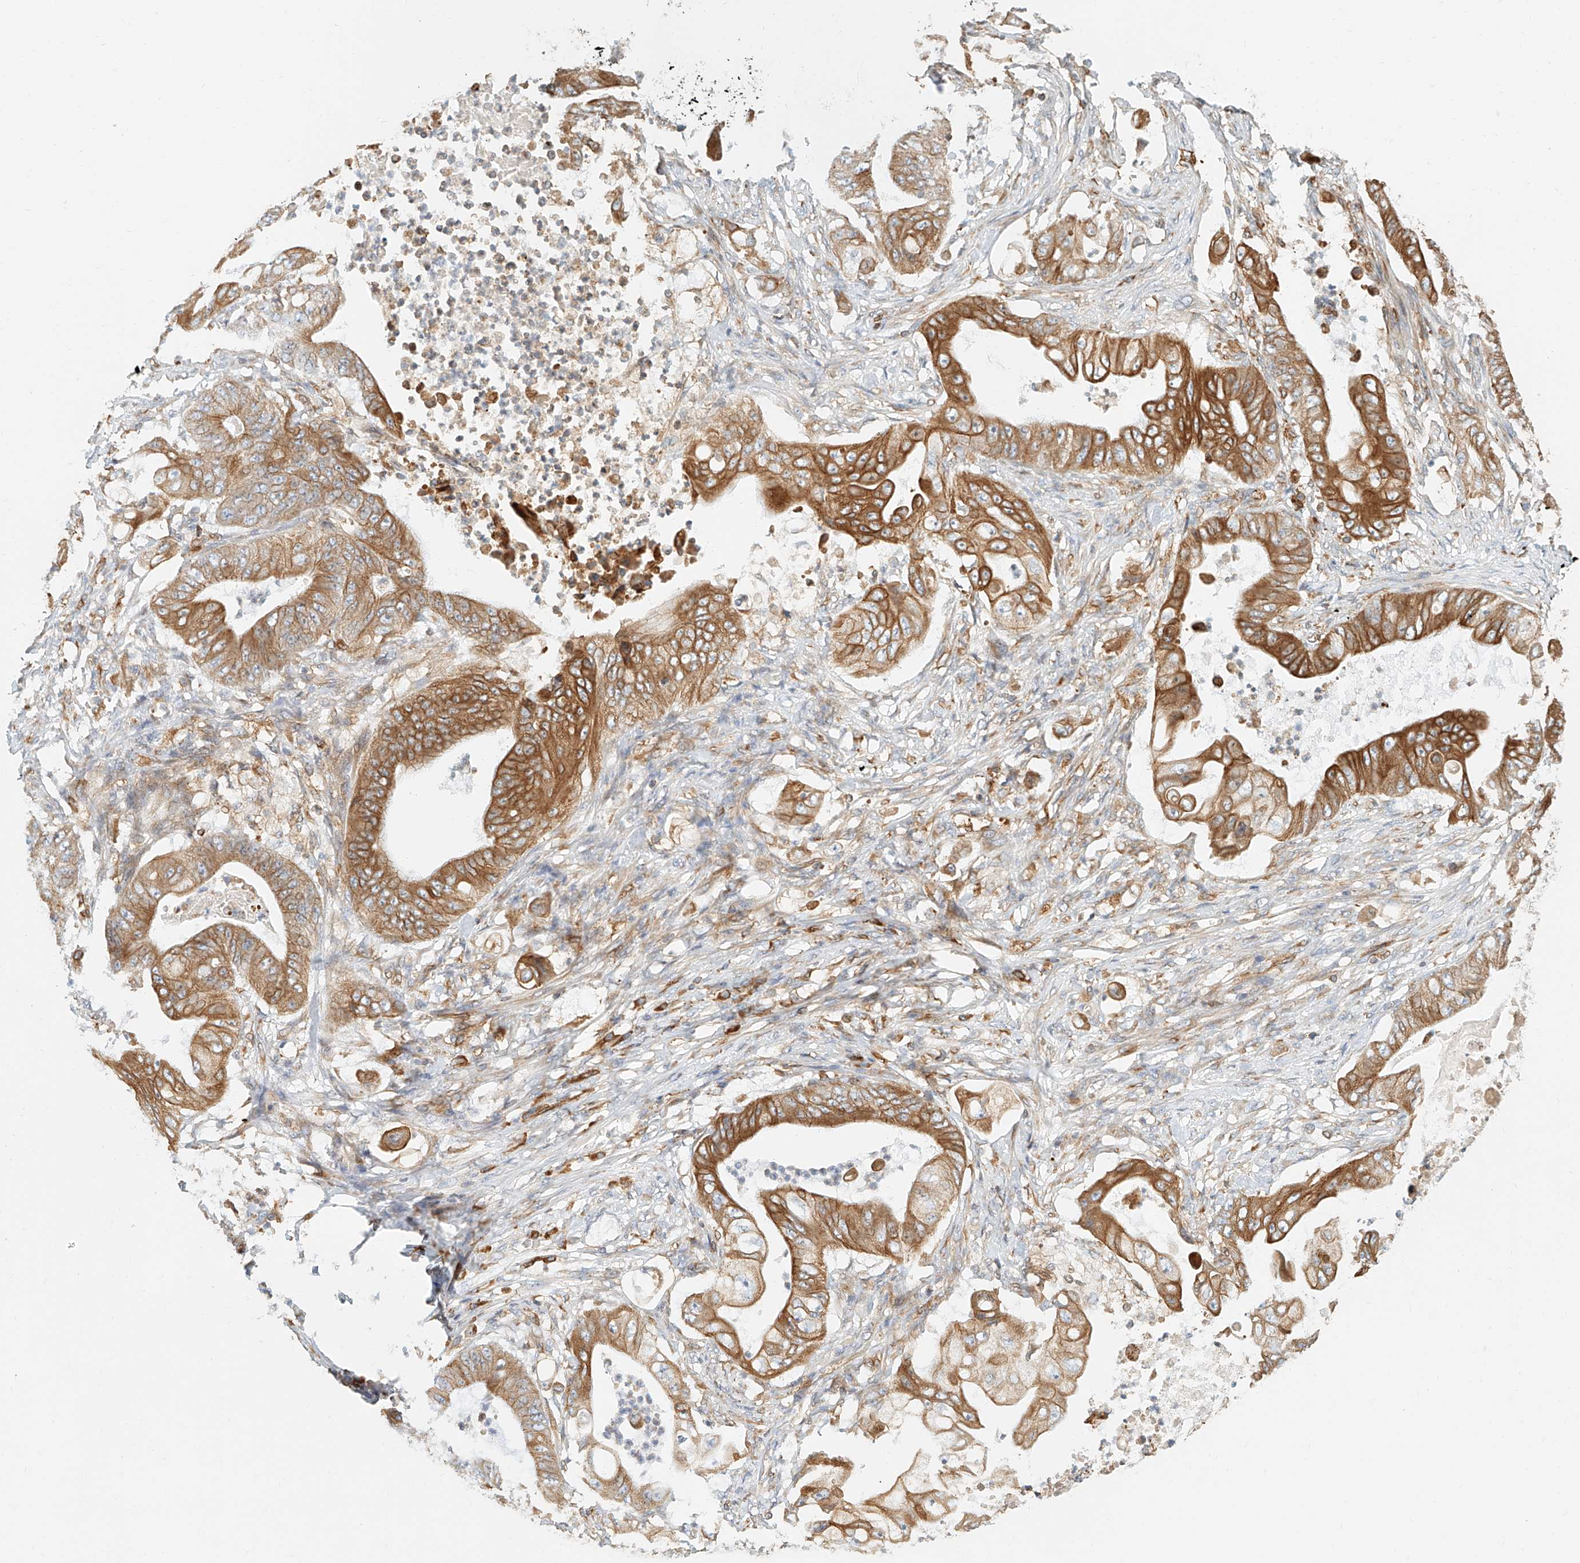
{"staining": {"intensity": "moderate", "quantity": ">75%", "location": "cytoplasmic/membranous"}, "tissue": "stomach cancer", "cell_type": "Tumor cells", "image_type": "cancer", "snomed": [{"axis": "morphology", "description": "Adenocarcinoma, NOS"}, {"axis": "topography", "description": "Stomach"}], "caption": "Immunohistochemistry (DAB) staining of stomach adenocarcinoma shows moderate cytoplasmic/membranous protein positivity in approximately >75% of tumor cells. The staining was performed using DAB (3,3'-diaminobenzidine) to visualize the protein expression in brown, while the nuclei were stained in blue with hematoxylin (Magnification: 20x).", "gene": "DHRS7", "patient": {"sex": "female", "age": 73}}